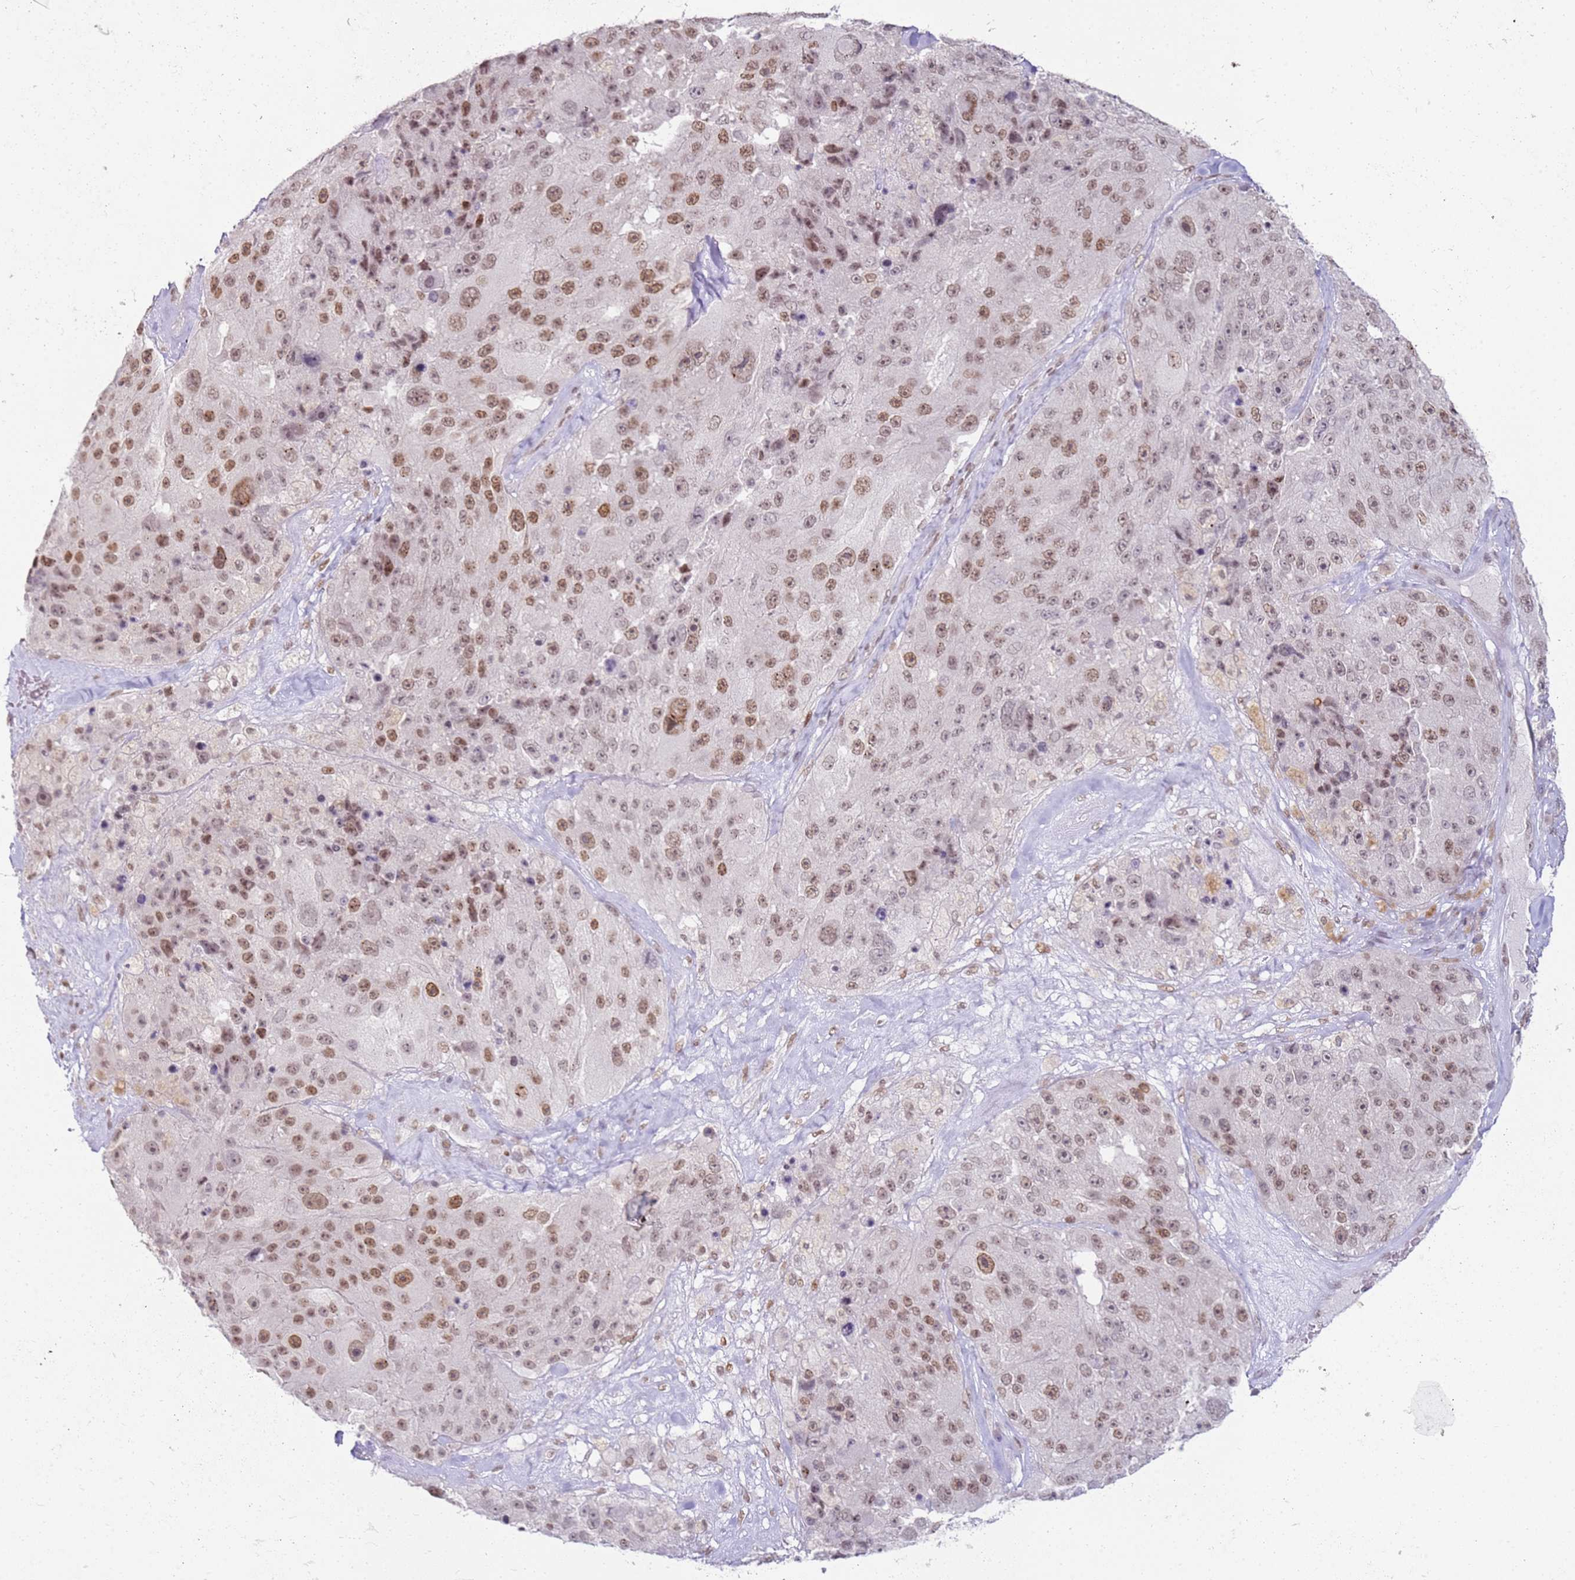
{"staining": {"intensity": "moderate", "quantity": ">75%", "location": "nuclear"}, "tissue": "melanoma", "cell_type": "Tumor cells", "image_type": "cancer", "snomed": [{"axis": "morphology", "description": "Malignant melanoma, Metastatic site"}, {"axis": "topography", "description": "Lymph node"}], "caption": "An image of human melanoma stained for a protein reveals moderate nuclear brown staining in tumor cells.", "gene": "PHC2", "patient": {"sex": "male", "age": 62}}